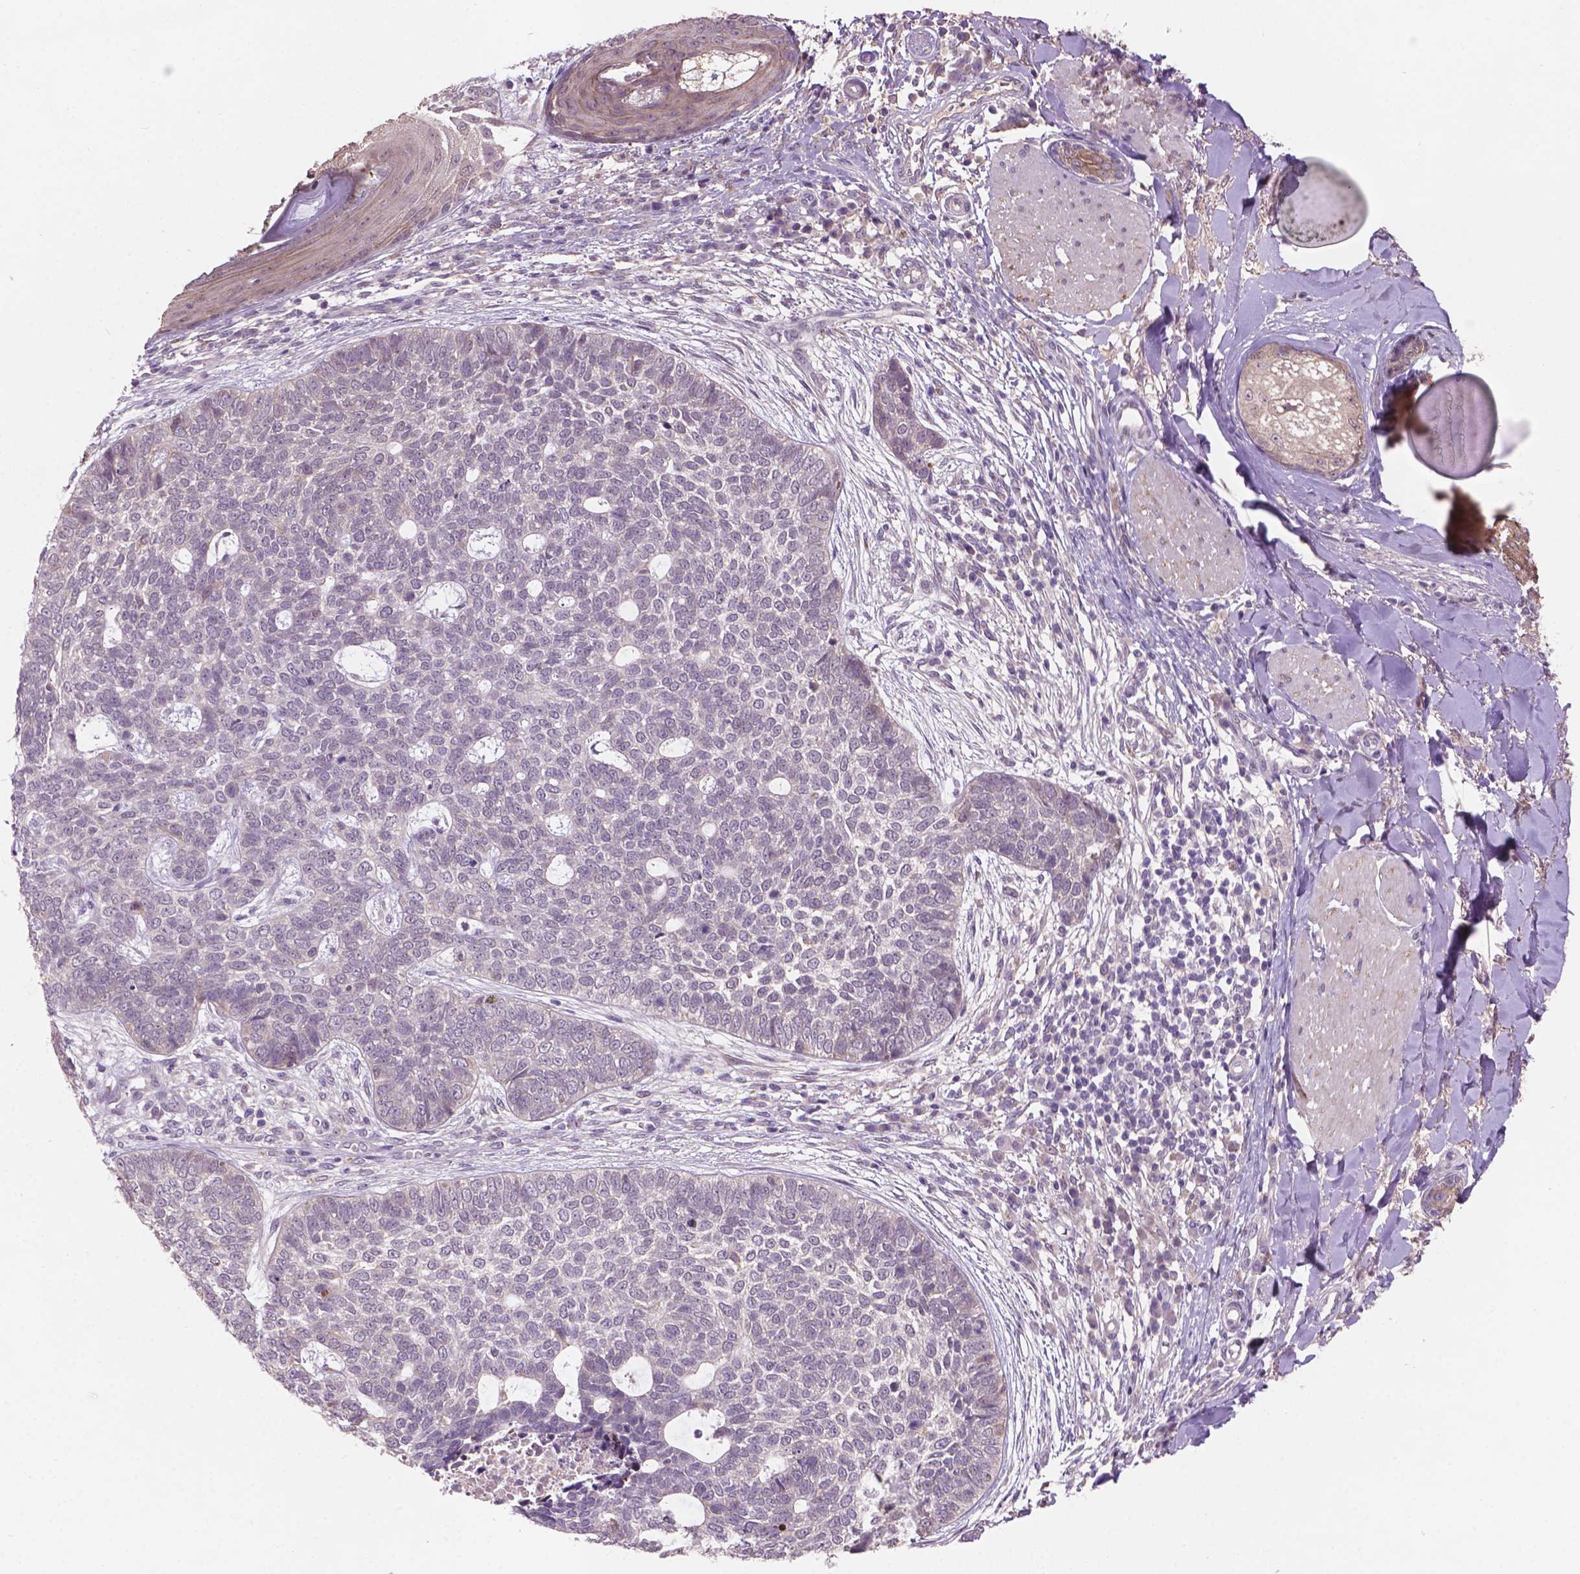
{"staining": {"intensity": "negative", "quantity": "none", "location": "none"}, "tissue": "skin cancer", "cell_type": "Tumor cells", "image_type": "cancer", "snomed": [{"axis": "morphology", "description": "Basal cell carcinoma"}, {"axis": "topography", "description": "Skin"}], "caption": "Skin basal cell carcinoma was stained to show a protein in brown. There is no significant staining in tumor cells.", "gene": "GXYLT2", "patient": {"sex": "female", "age": 69}}